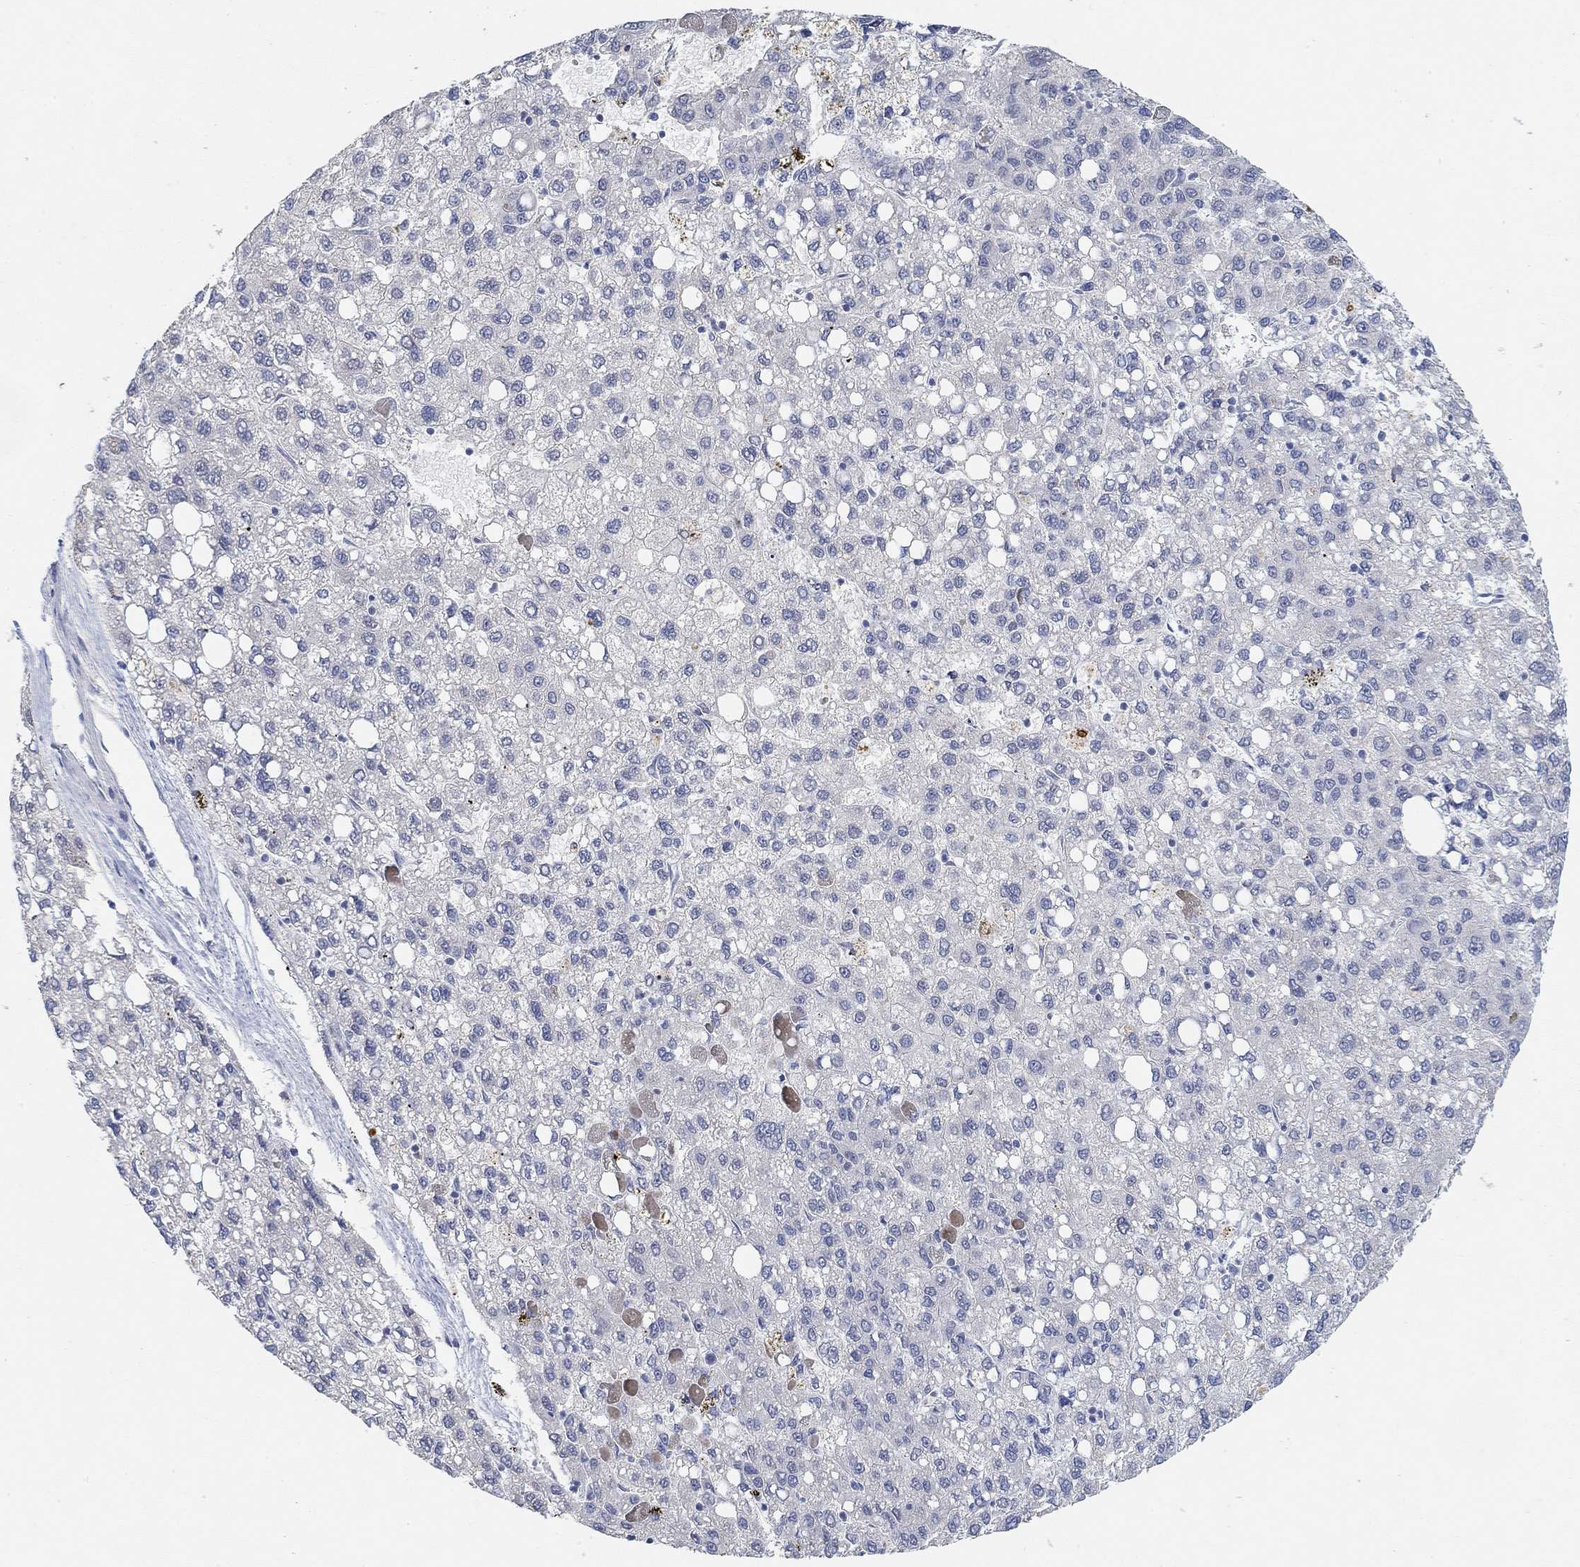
{"staining": {"intensity": "negative", "quantity": "none", "location": "none"}, "tissue": "liver cancer", "cell_type": "Tumor cells", "image_type": "cancer", "snomed": [{"axis": "morphology", "description": "Carcinoma, Hepatocellular, NOS"}, {"axis": "topography", "description": "Liver"}], "caption": "Protein analysis of liver hepatocellular carcinoma displays no significant staining in tumor cells.", "gene": "VAT1L", "patient": {"sex": "female", "age": 82}}